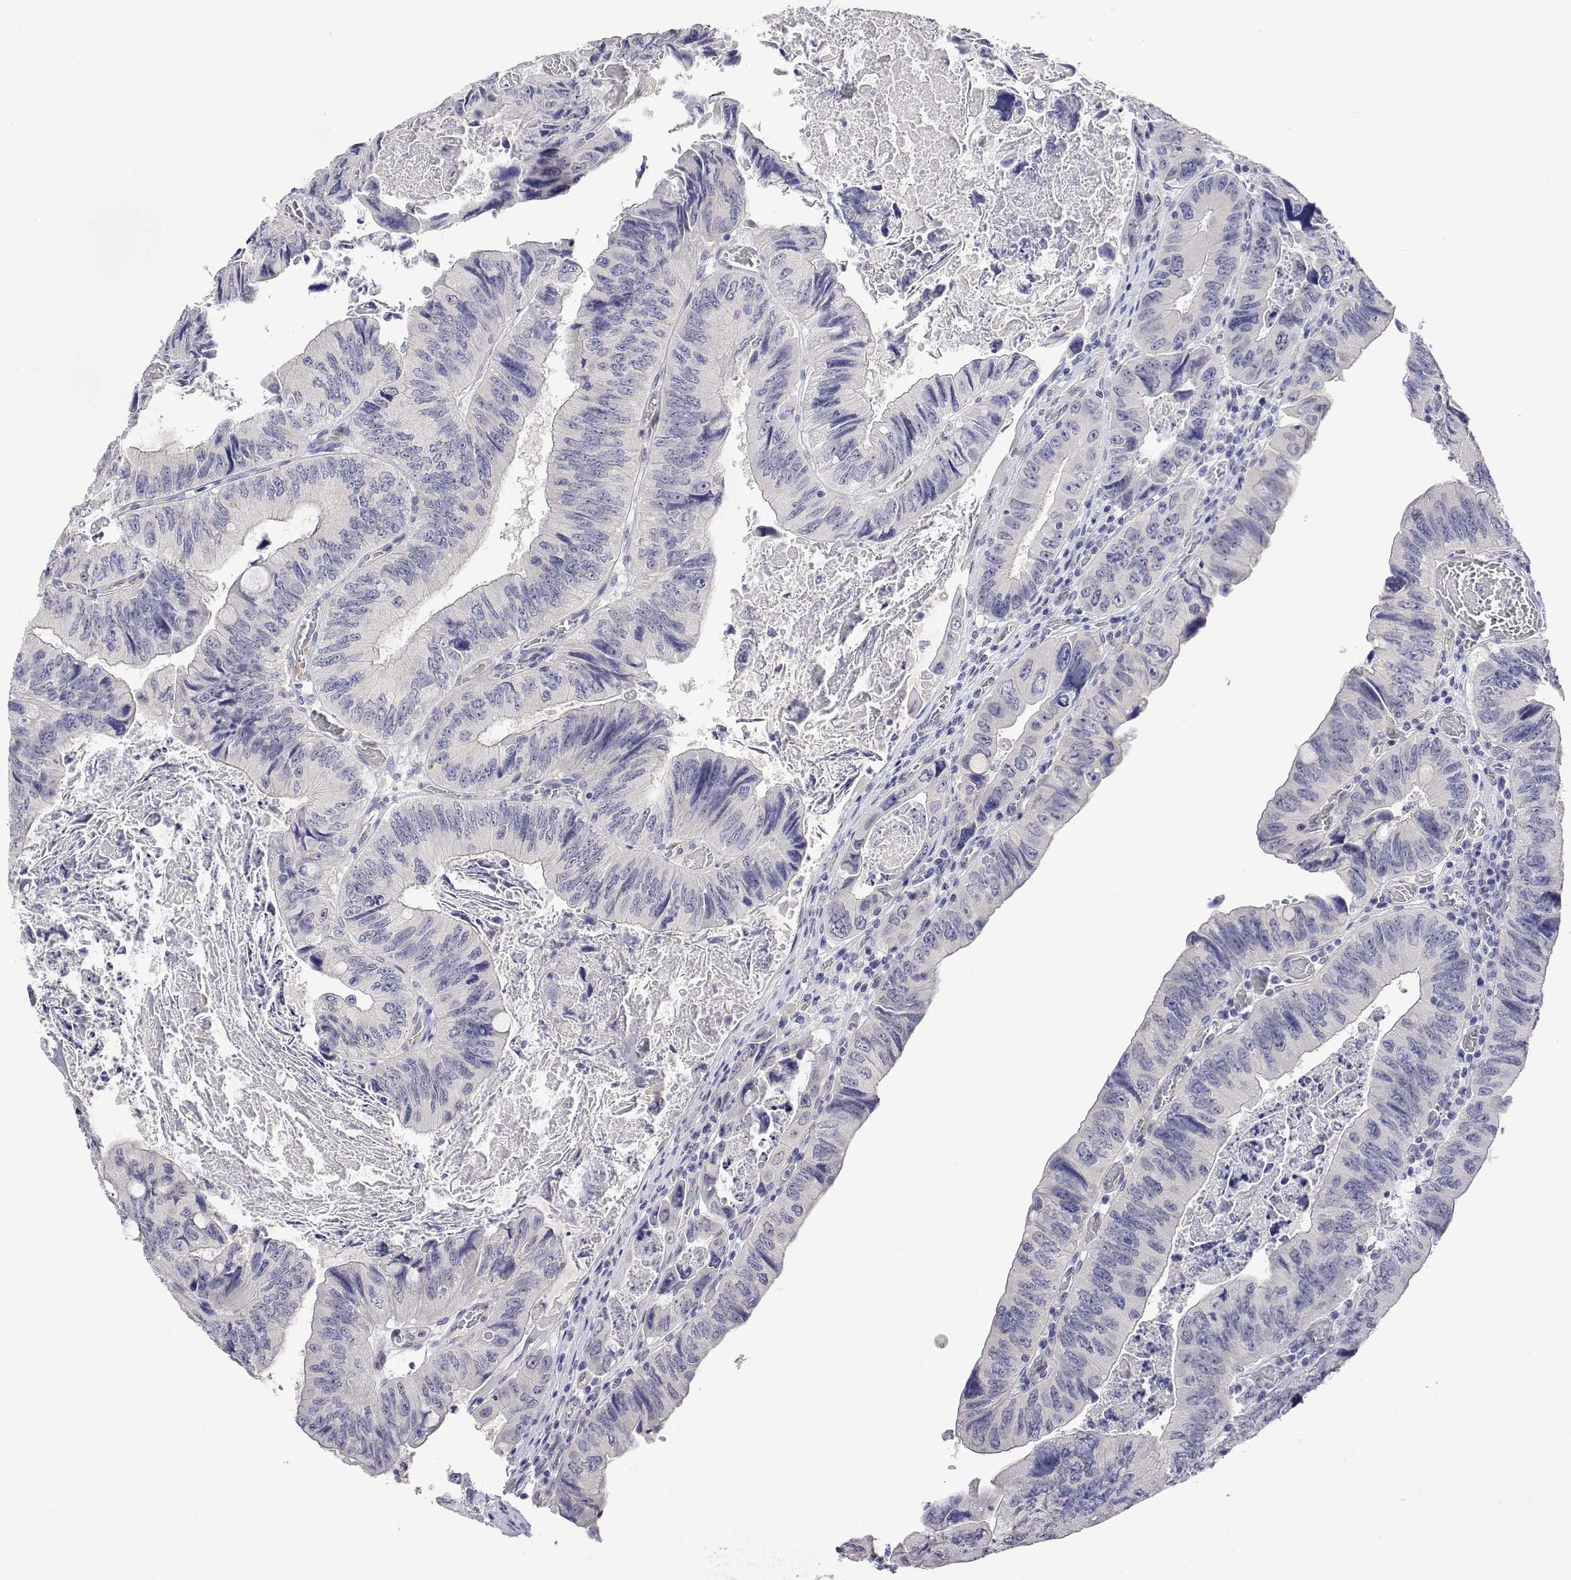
{"staining": {"intensity": "negative", "quantity": "none", "location": "none"}, "tissue": "colorectal cancer", "cell_type": "Tumor cells", "image_type": "cancer", "snomed": [{"axis": "morphology", "description": "Adenocarcinoma, NOS"}, {"axis": "topography", "description": "Colon"}], "caption": "Immunohistochemistry (IHC) histopathology image of human colorectal cancer (adenocarcinoma) stained for a protein (brown), which reveals no expression in tumor cells.", "gene": "PLCB1", "patient": {"sex": "female", "age": 84}}